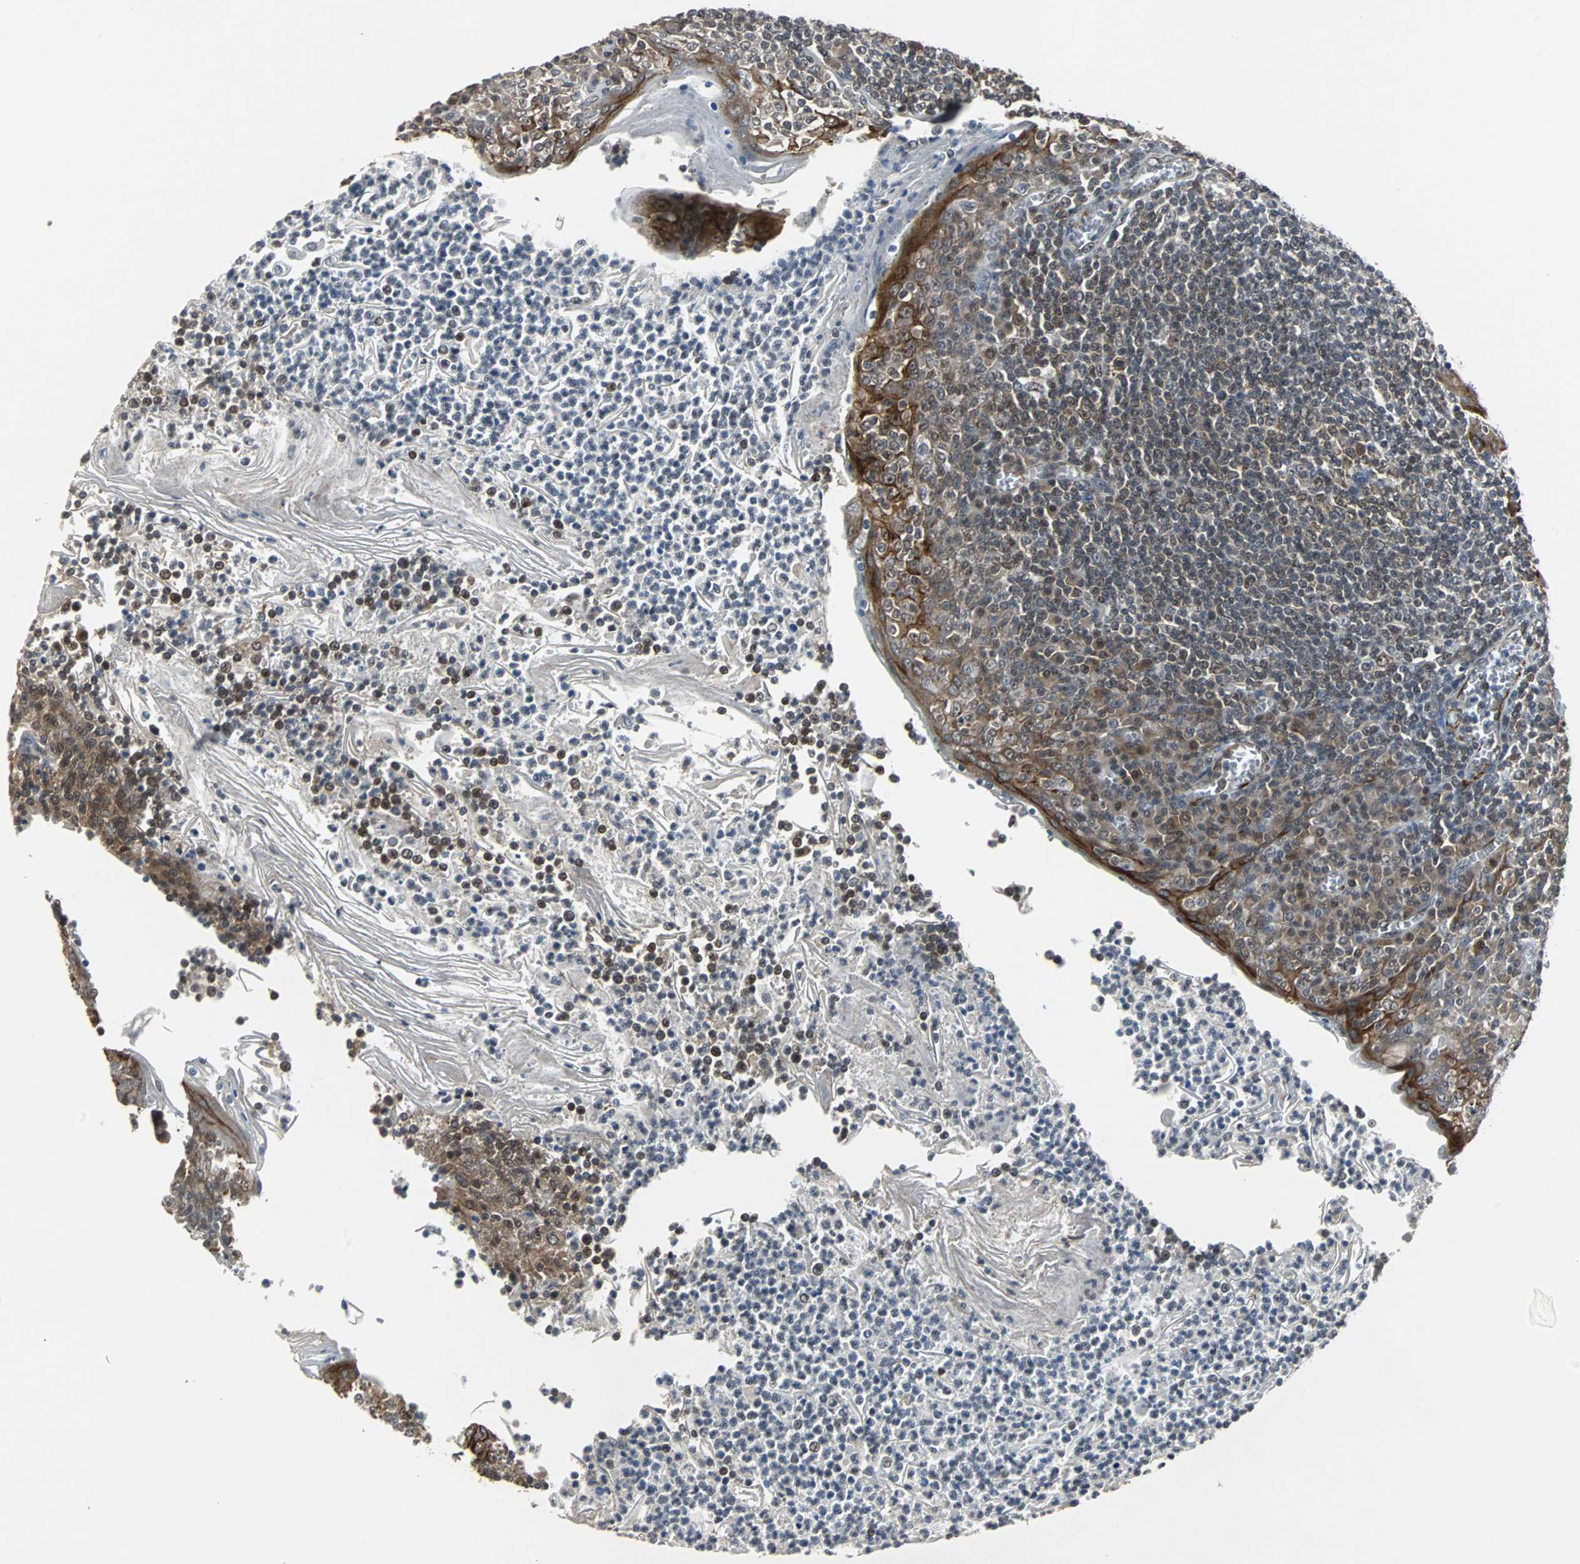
{"staining": {"intensity": "moderate", "quantity": ">75%", "location": "cytoplasmic/membranous"}, "tissue": "tonsil", "cell_type": "Germinal center cells", "image_type": "normal", "snomed": [{"axis": "morphology", "description": "Normal tissue, NOS"}, {"axis": "topography", "description": "Tonsil"}], "caption": "A brown stain shows moderate cytoplasmic/membranous positivity of a protein in germinal center cells of benign tonsil.", "gene": "LSR", "patient": {"sex": "male", "age": 31}}